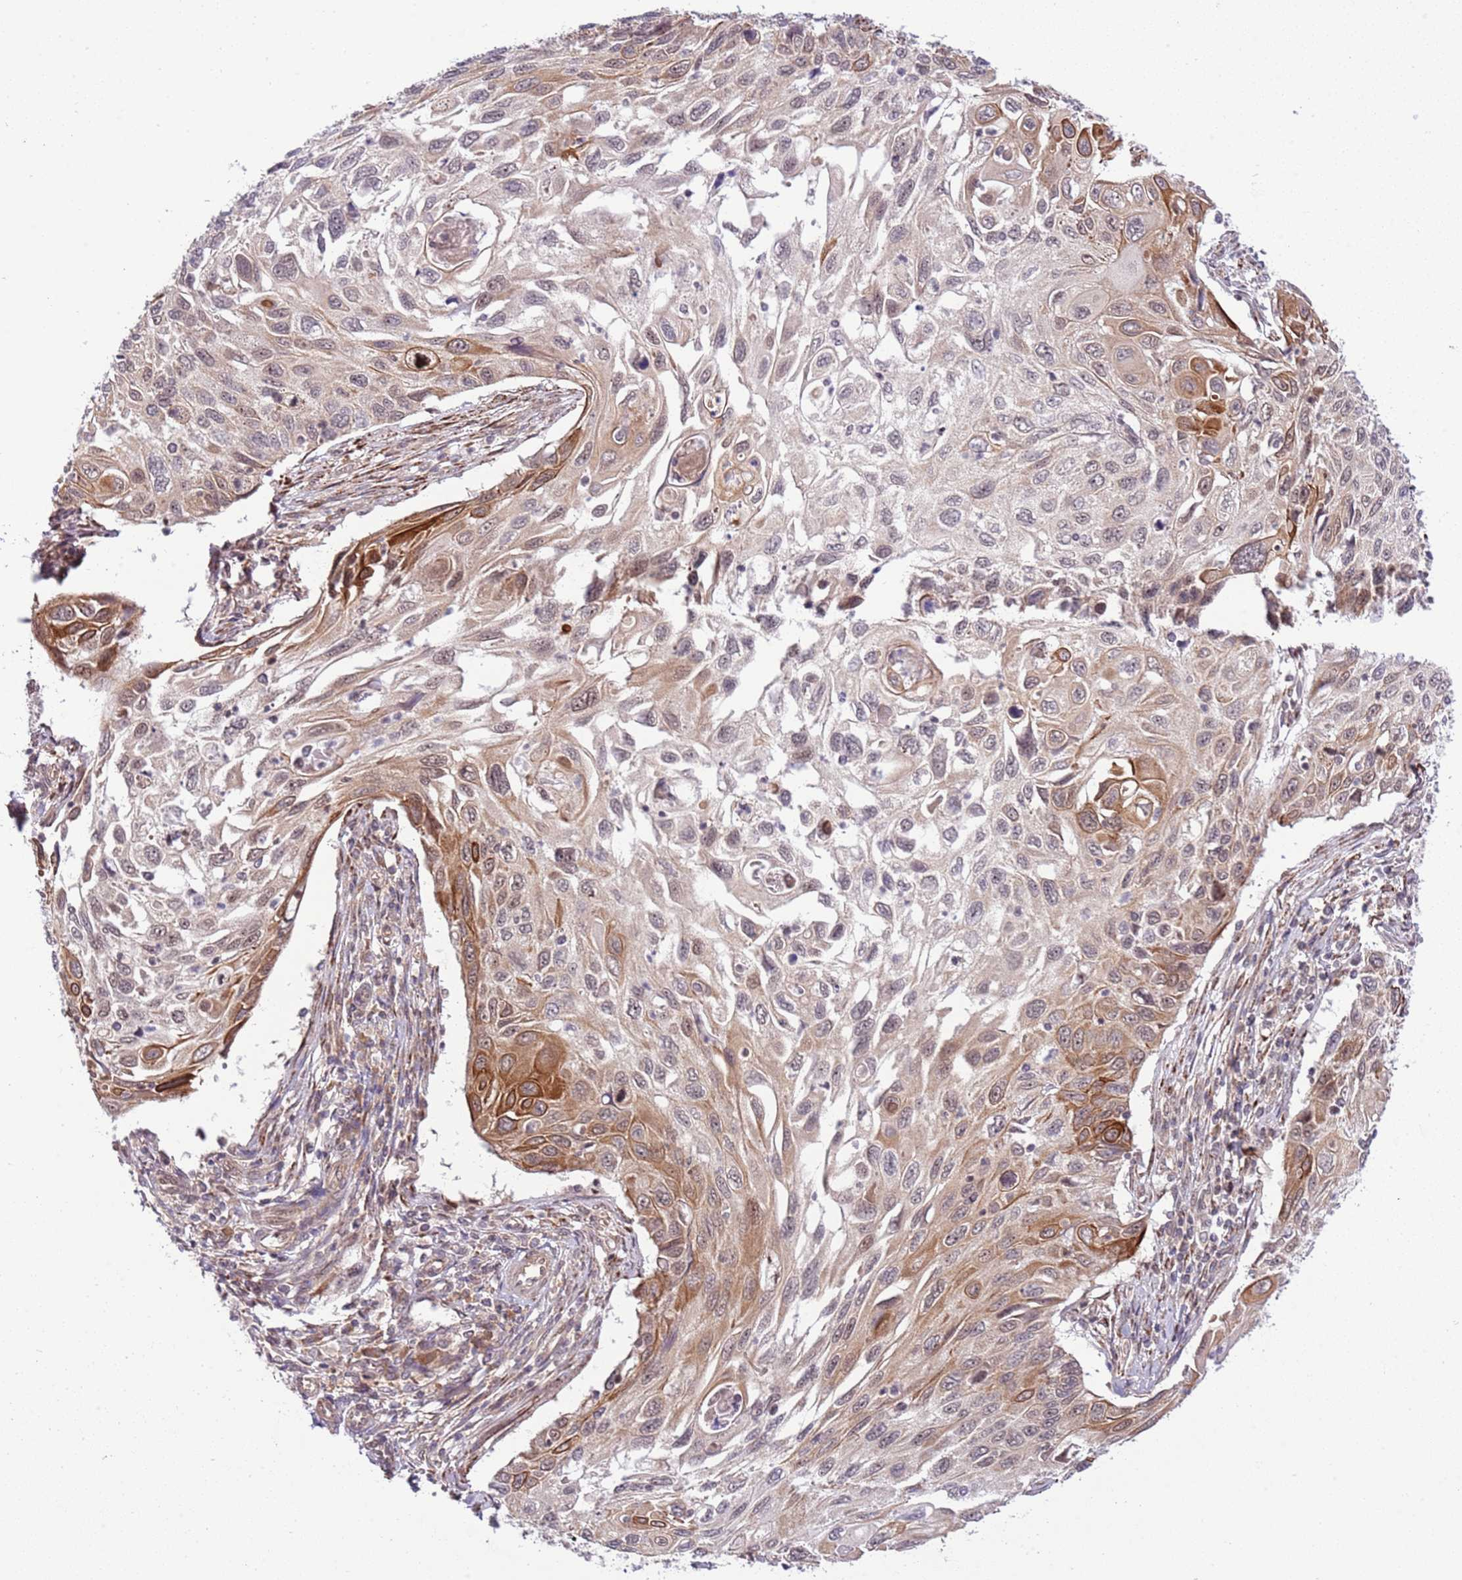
{"staining": {"intensity": "moderate", "quantity": "25%-75%", "location": "cytoplasmic/membranous,nuclear"}, "tissue": "cervical cancer", "cell_type": "Tumor cells", "image_type": "cancer", "snomed": [{"axis": "morphology", "description": "Squamous cell carcinoma, NOS"}, {"axis": "topography", "description": "Cervix"}], "caption": "A high-resolution micrograph shows immunohistochemistry staining of squamous cell carcinoma (cervical), which displays moderate cytoplasmic/membranous and nuclear positivity in approximately 25%-75% of tumor cells.", "gene": "CHD1", "patient": {"sex": "female", "age": 70}}